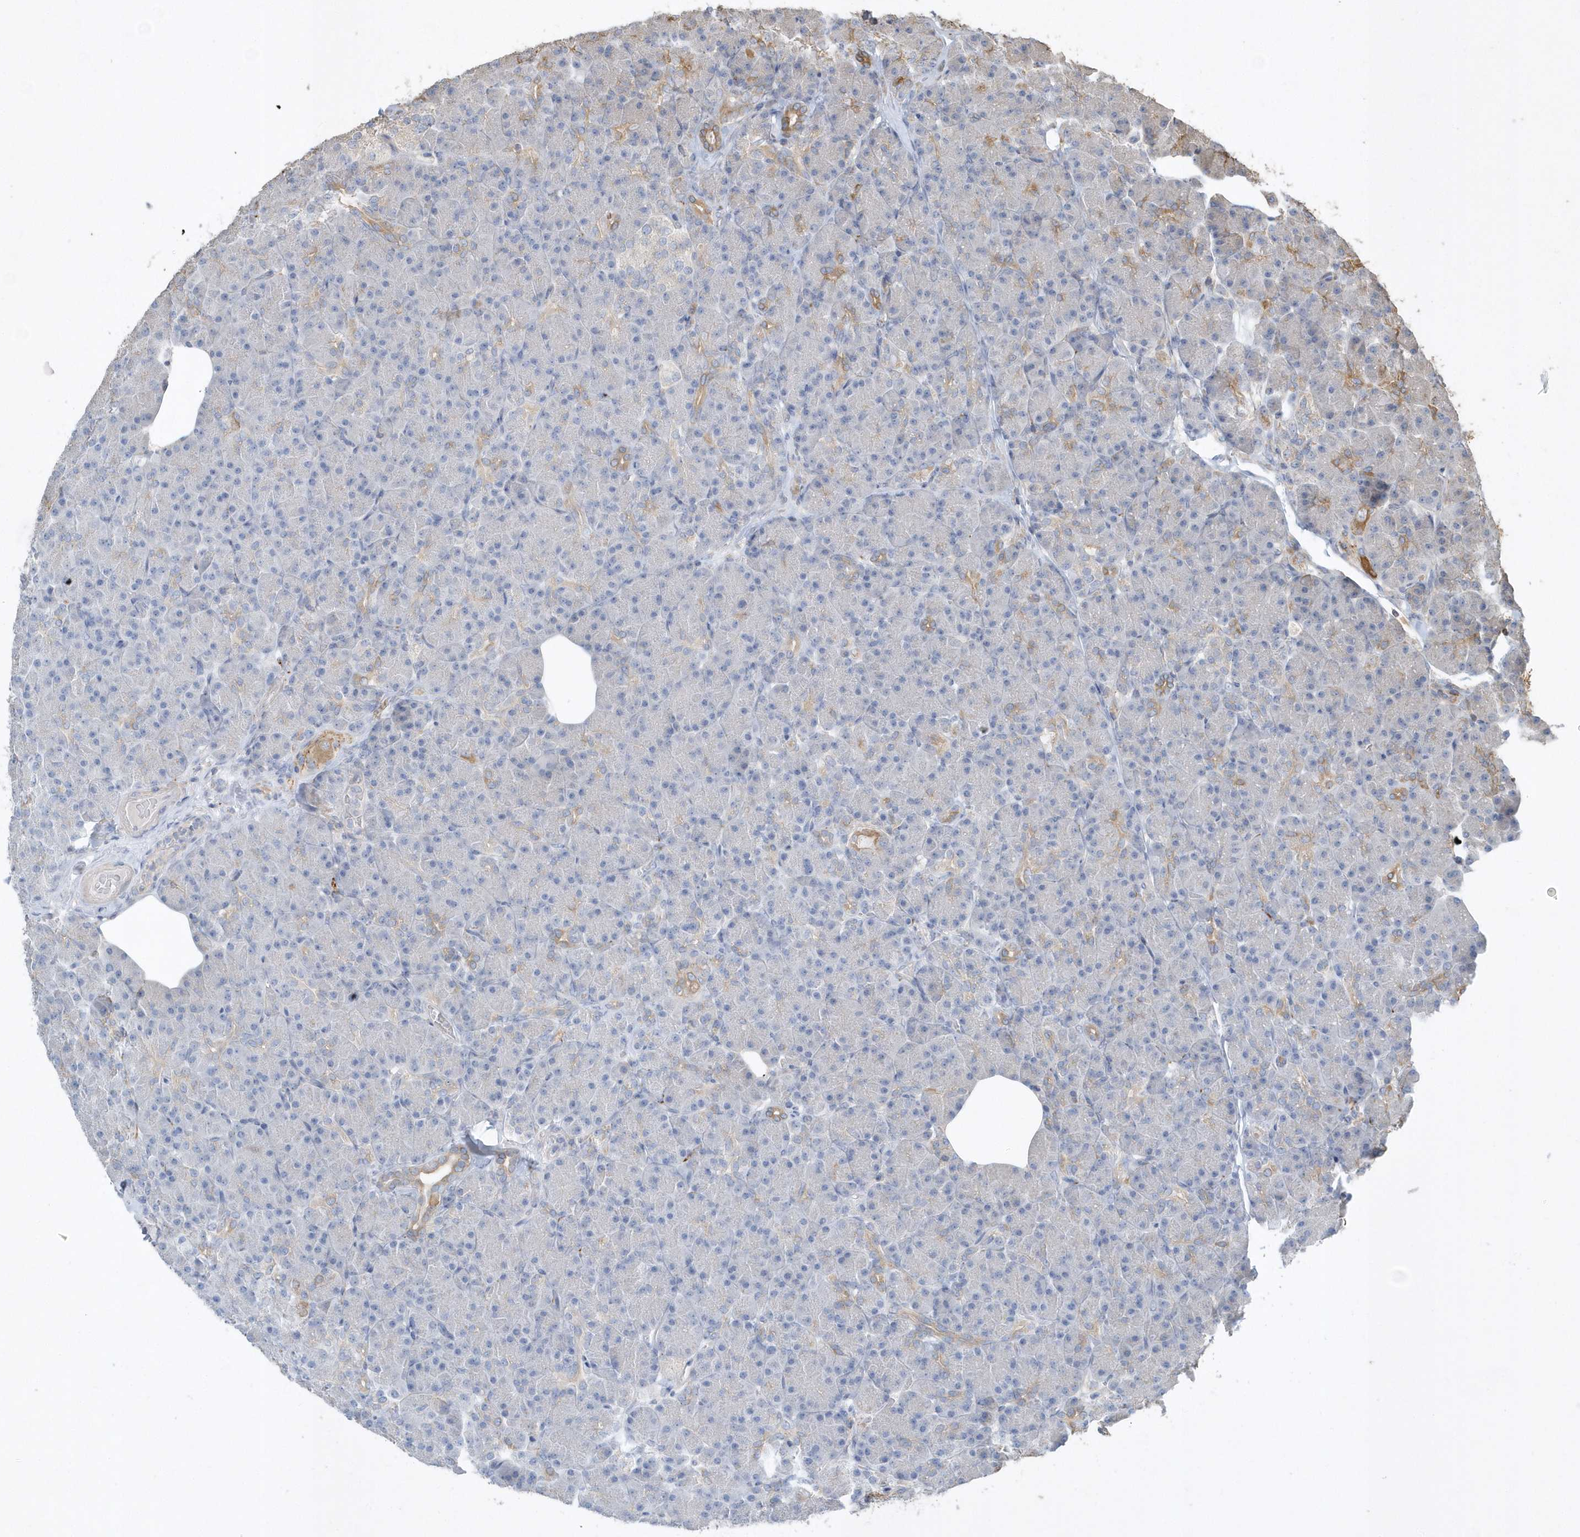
{"staining": {"intensity": "moderate", "quantity": "<25%", "location": "cytoplasmic/membranous"}, "tissue": "pancreas", "cell_type": "Exocrine glandular cells", "image_type": "normal", "snomed": [{"axis": "morphology", "description": "Normal tissue, NOS"}, {"axis": "topography", "description": "Pancreas"}], "caption": "Human pancreas stained for a protein (brown) demonstrates moderate cytoplasmic/membranous positive positivity in approximately <25% of exocrine glandular cells.", "gene": "SENP8", "patient": {"sex": "female", "age": 43}}